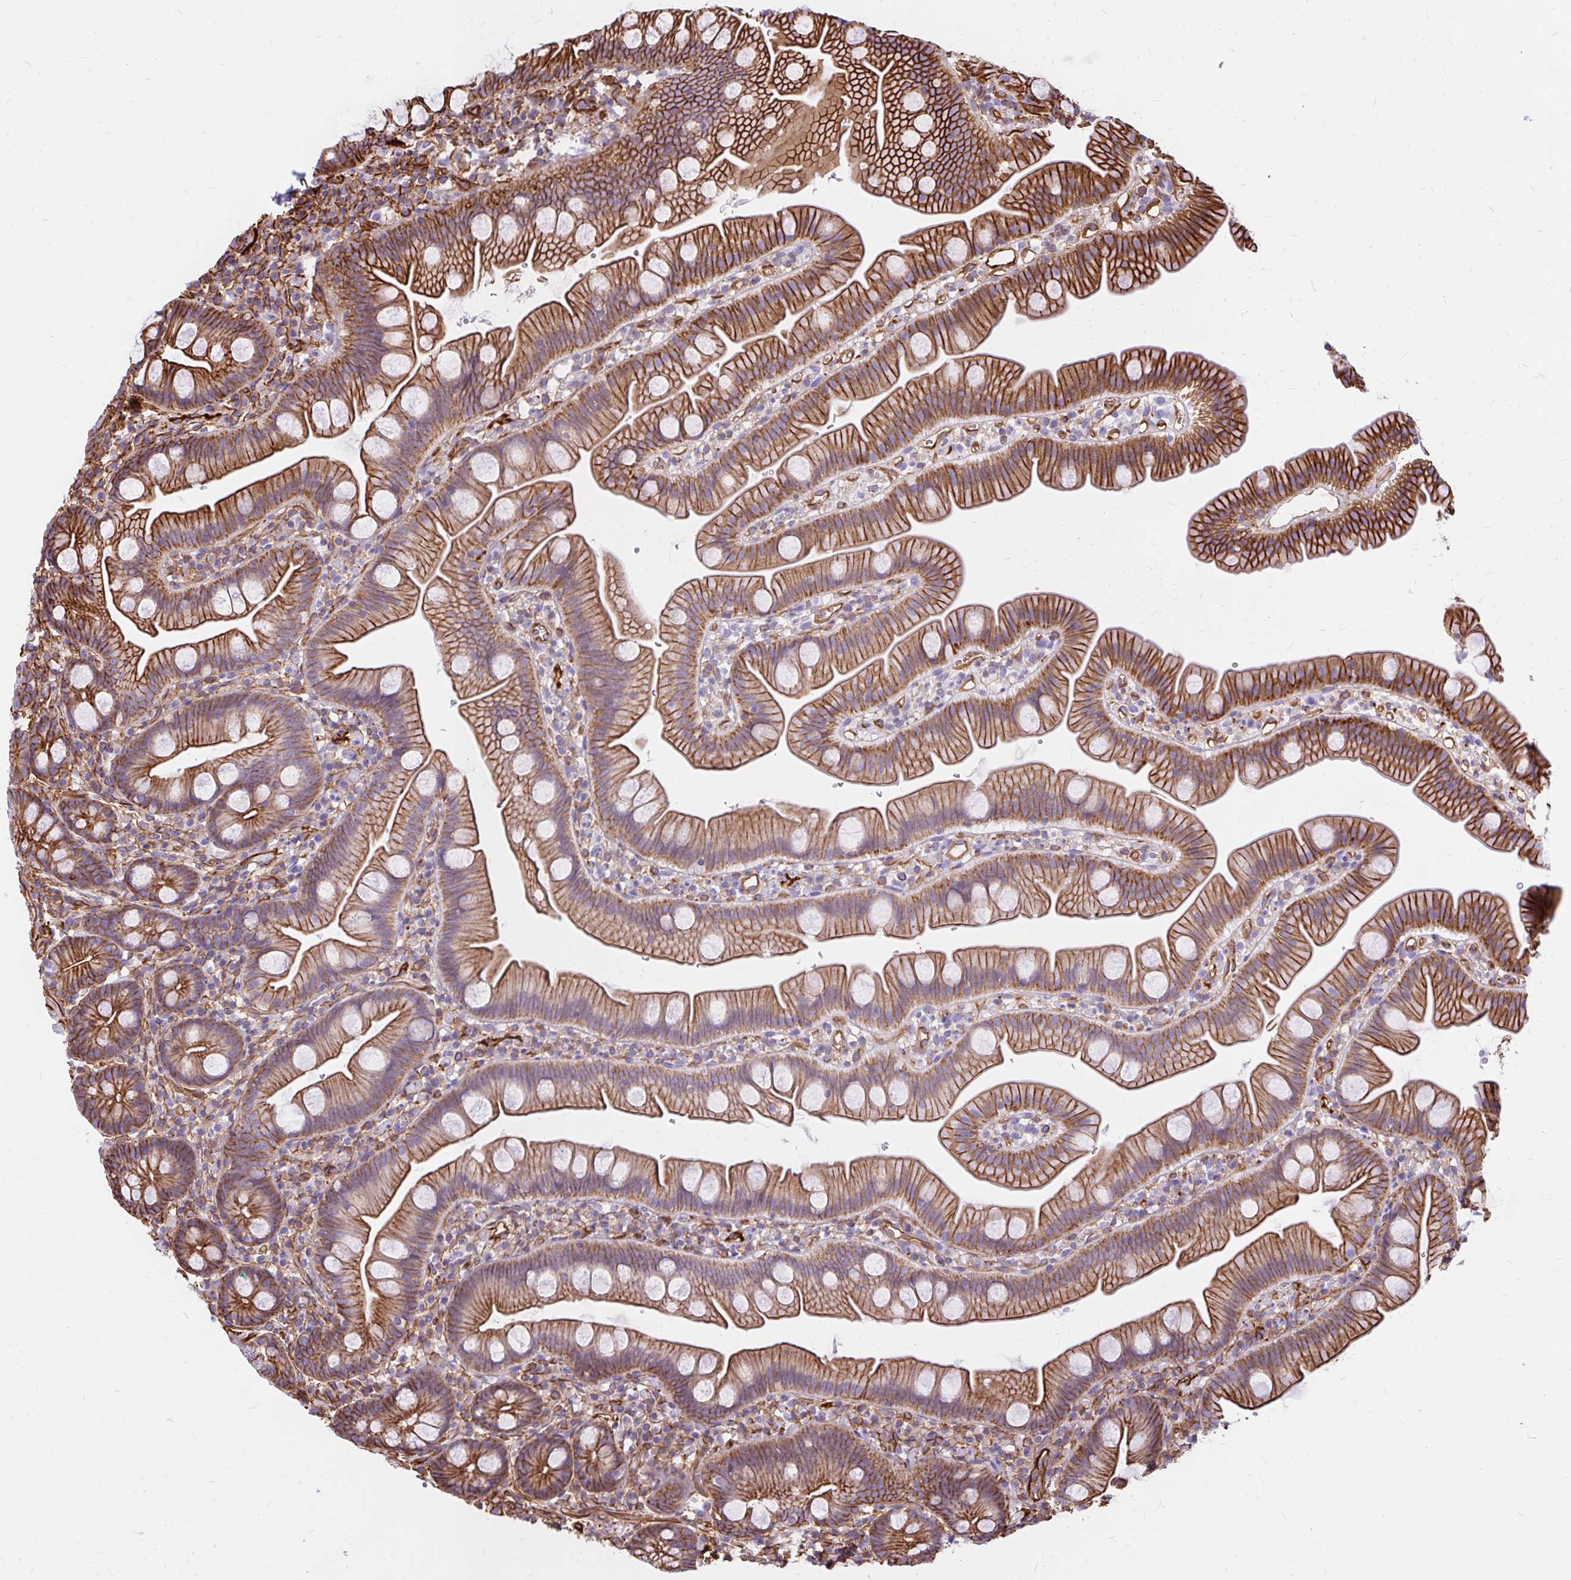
{"staining": {"intensity": "strong", "quantity": ">75%", "location": "cytoplasmic/membranous"}, "tissue": "small intestine", "cell_type": "Glandular cells", "image_type": "normal", "snomed": [{"axis": "morphology", "description": "Normal tissue, NOS"}, {"axis": "topography", "description": "Small intestine"}], "caption": "Immunohistochemistry histopathology image of unremarkable small intestine: small intestine stained using immunohistochemistry exhibits high levels of strong protein expression localized specifically in the cytoplasmic/membranous of glandular cells, appearing as a cytoplasmic/membranous brown color.", "gene": "MAP1LC3B2", "patient": {"sex": "female", "age": 68}}